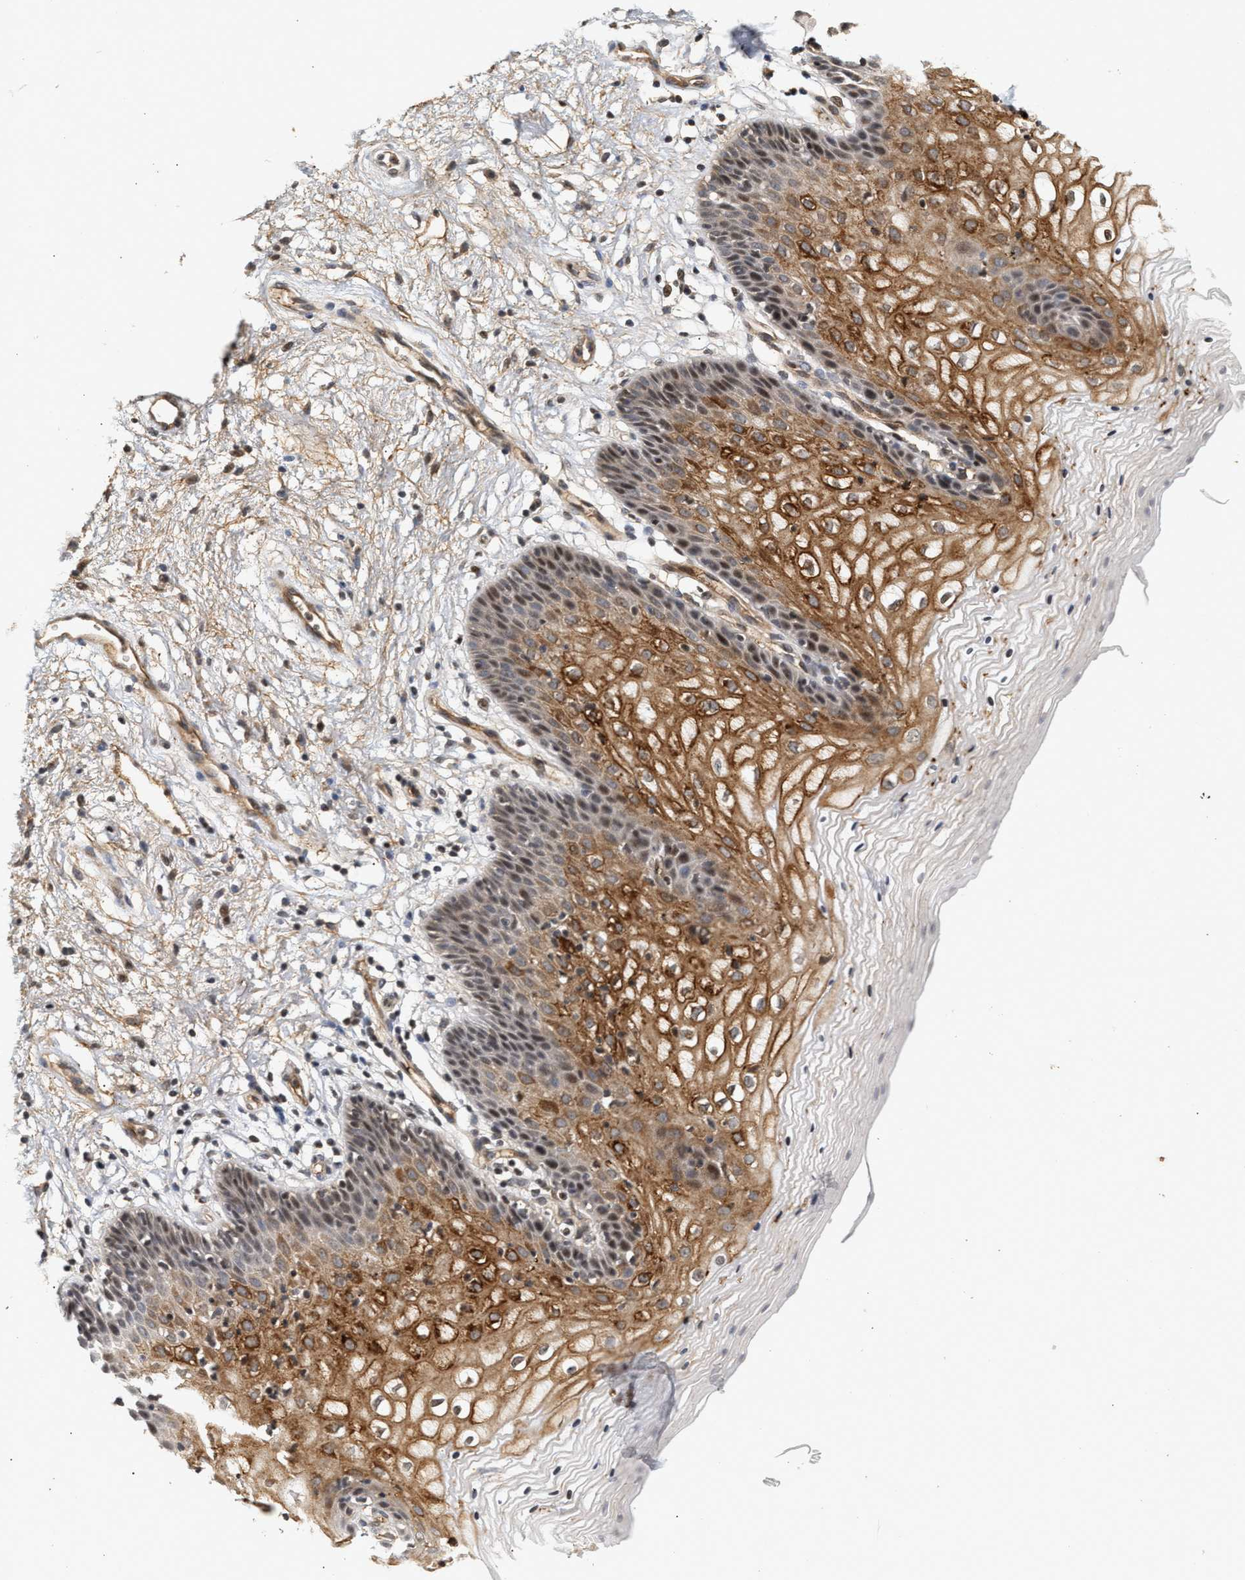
{"staining": {"intensity": "moderate", "quantity": "25%-75%", "location": "cytoplasmic/membranous"}, "tissue": "vagina", "cell_type": "Squamous epithelial cells", "image_type": "normal", "snomed": [{"axis": "morphology", "description": "Normal tissue, NOS"}, {"axis": "topography", "description": "Vagina"}], "caption": "The micrograph reveals staining of normal vagina, revealing moderate cytoplasmic/membranous protein staining (brown color) within squamous epithelial cells.", "gene": "PLXND1", "patient": {"sex": "female", "age": 34}}